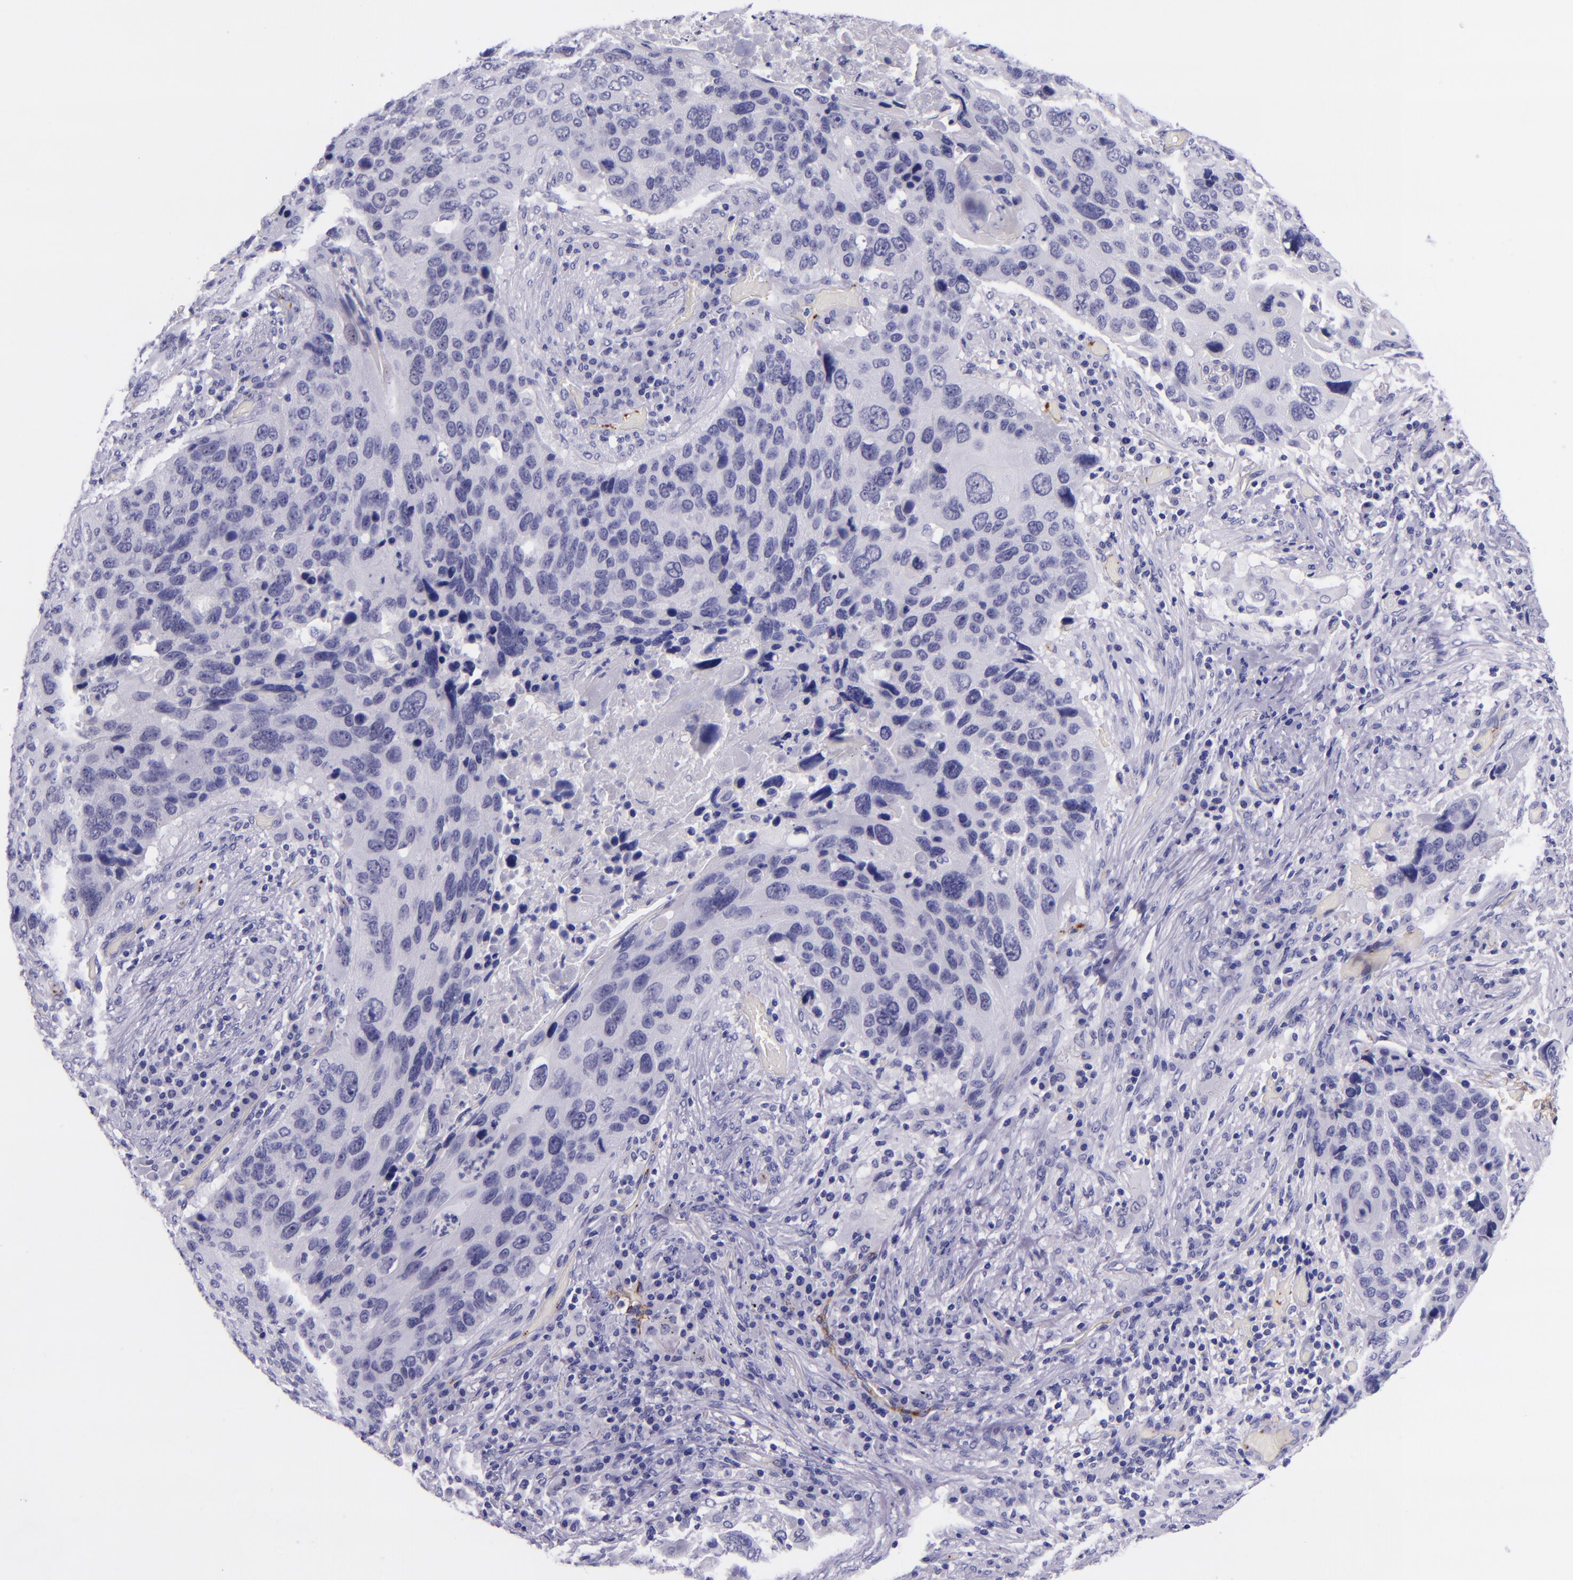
{"staining": {"intensity": "negative", "quantity": "none", "location": "none"}, "tissue": "lung cancer", "cell_type": "Tumor cells", "image_type": "cancer", "snomed": [{"axis": "morphology", "description": "Squamous cell carcinoma, NOS"}, {"axis": "topography", "description": "Lung"}], "caption": "High power microscopy photomicrograph of an immunohistochemistry (IHC) photomicrograph of lung cancer (squamous cell carcinoma), revealing no significant positivity in tumor cells.", "gene": "SELE", "patient": {"sex": "male", "age": 68}}